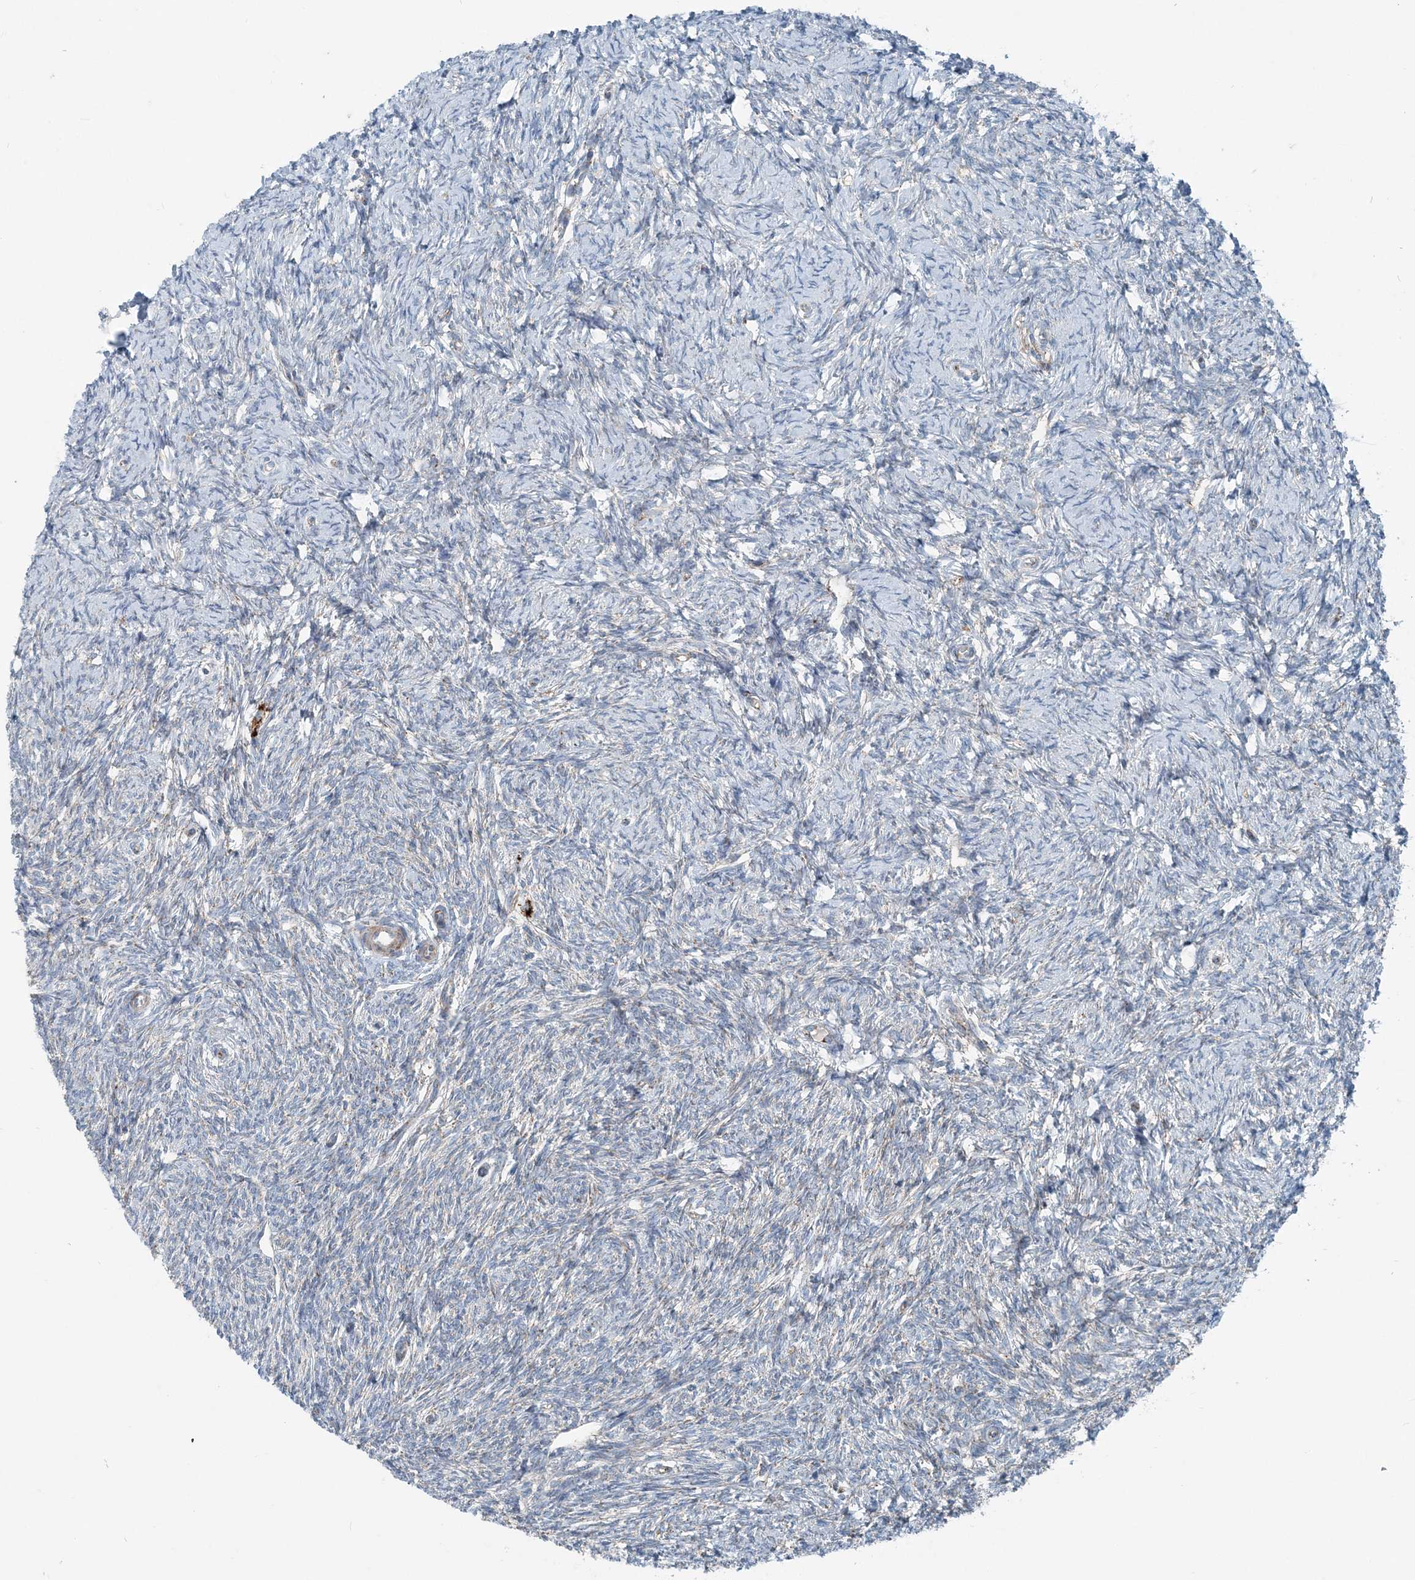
{"staining": {"intensity": "strong", "quantity": ">75%", "location": "cytoplasmic/membranous"}, "tissue": "ovary", "cell_type": "Follicle cells", "image_type": "normal", "snomed": [{"axis": "morphology", "description": "Normal tissue, NOS"}, {"axis": "morphology", "description": "Cyst, NOS"}, {"axis": "topography", "description": "Ovary"}], "caption": "Strong cytoplasmic/membranous protein positivity is seen in about >75% of follicle cells in ovary.", "gene": "INTU", "patient": {"sex": "female", "age": 33}}